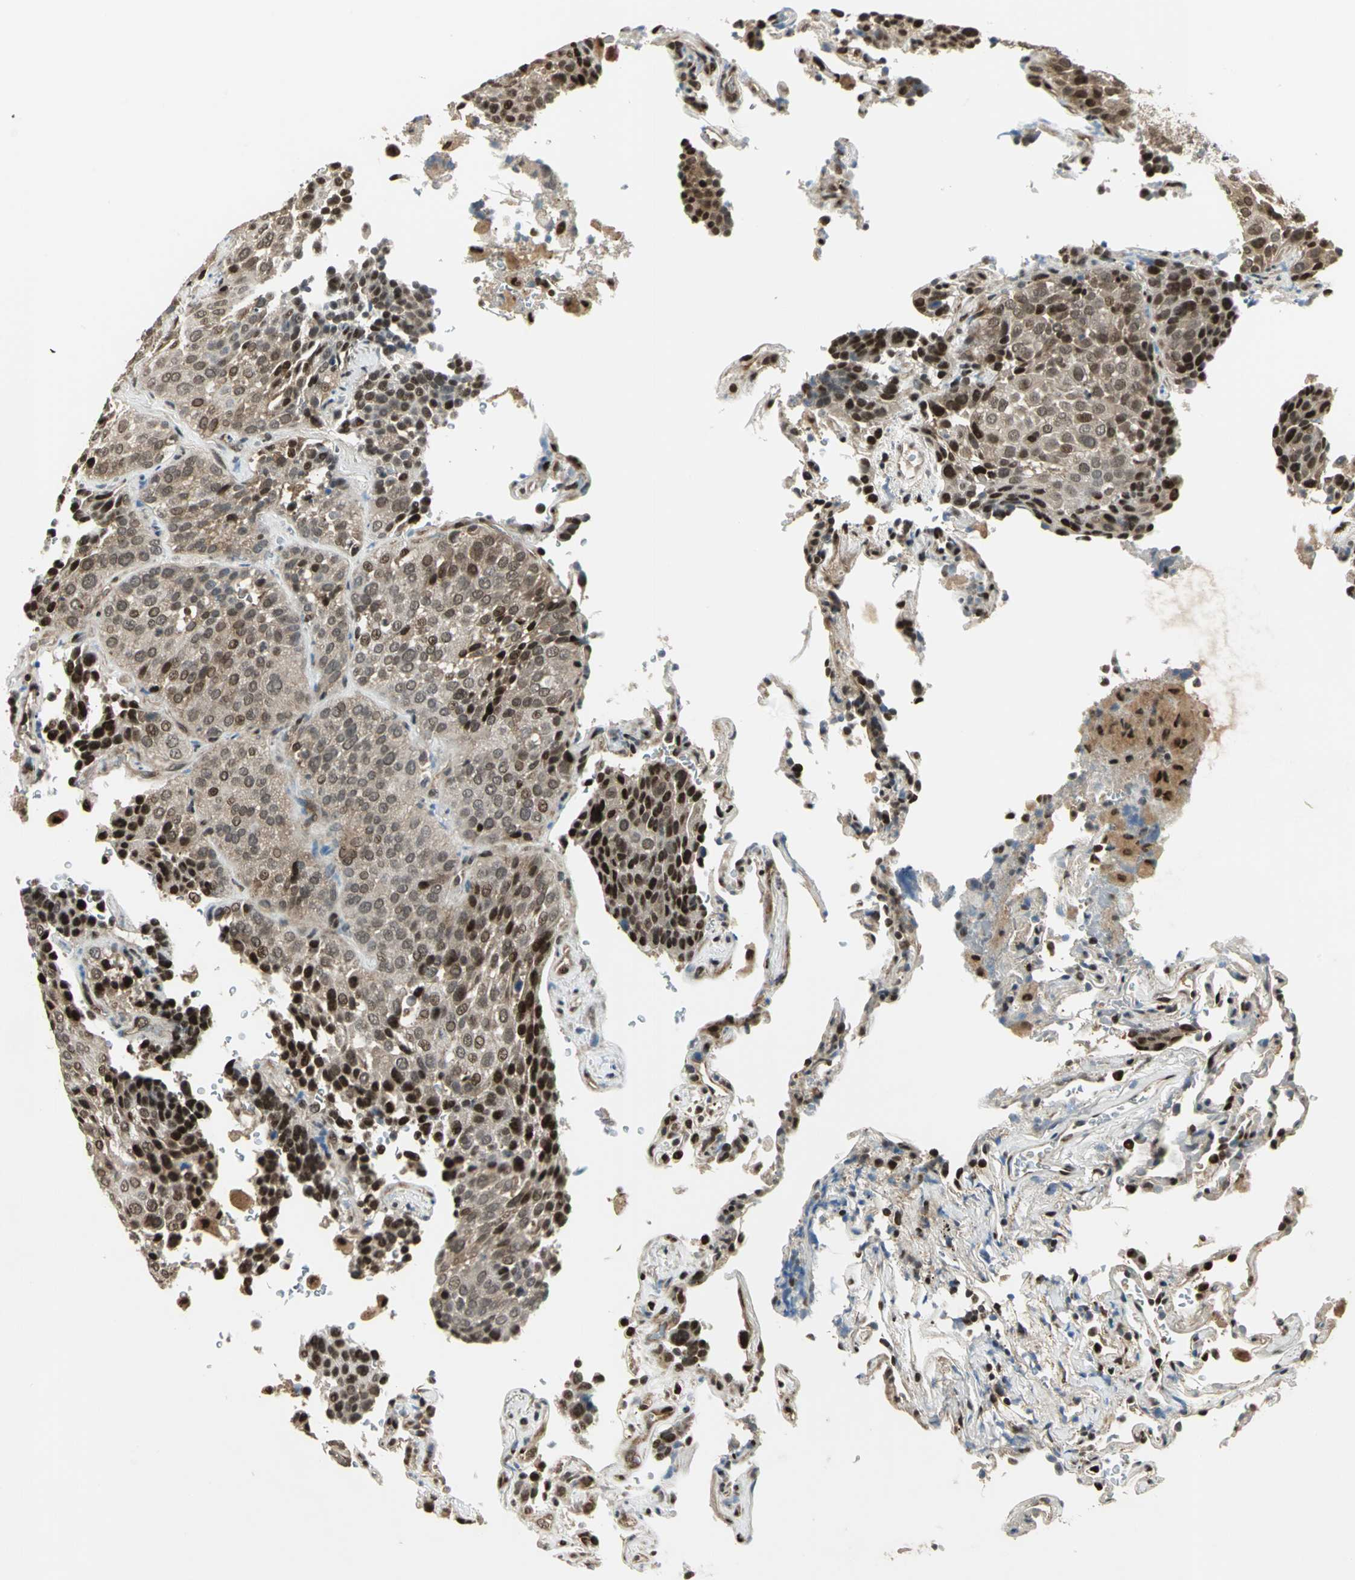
{"staining": {"intensity": "strong", "quantity": "25%-75%", "location": "cytoplasmic/membranous,nuclear"}, "tissue": "lung cancer", "cell_type": "Tumor cells", "image_type": "cancer", "snomed": [{"axis": "morphology", "description": "Squamous cell carcinoma, NOS"}, {"axis": "topography", "description": "Lung"}], "caption": "IHC staining of squamous cell carcinoma (lung), which demonstrates high levels of strong cytoplasmic/membranous and nuclear expression in approximately 25%-75% of tumor cells indicating strong cytoplasmic/membranous and nuclear protein staining. The staining was performed using DAB (brown) for protein detection and nuclei were counterstained in hematoxylin (blue).", "gene": "PSMC3", "patient": {"sex": "male", "age": 54}}